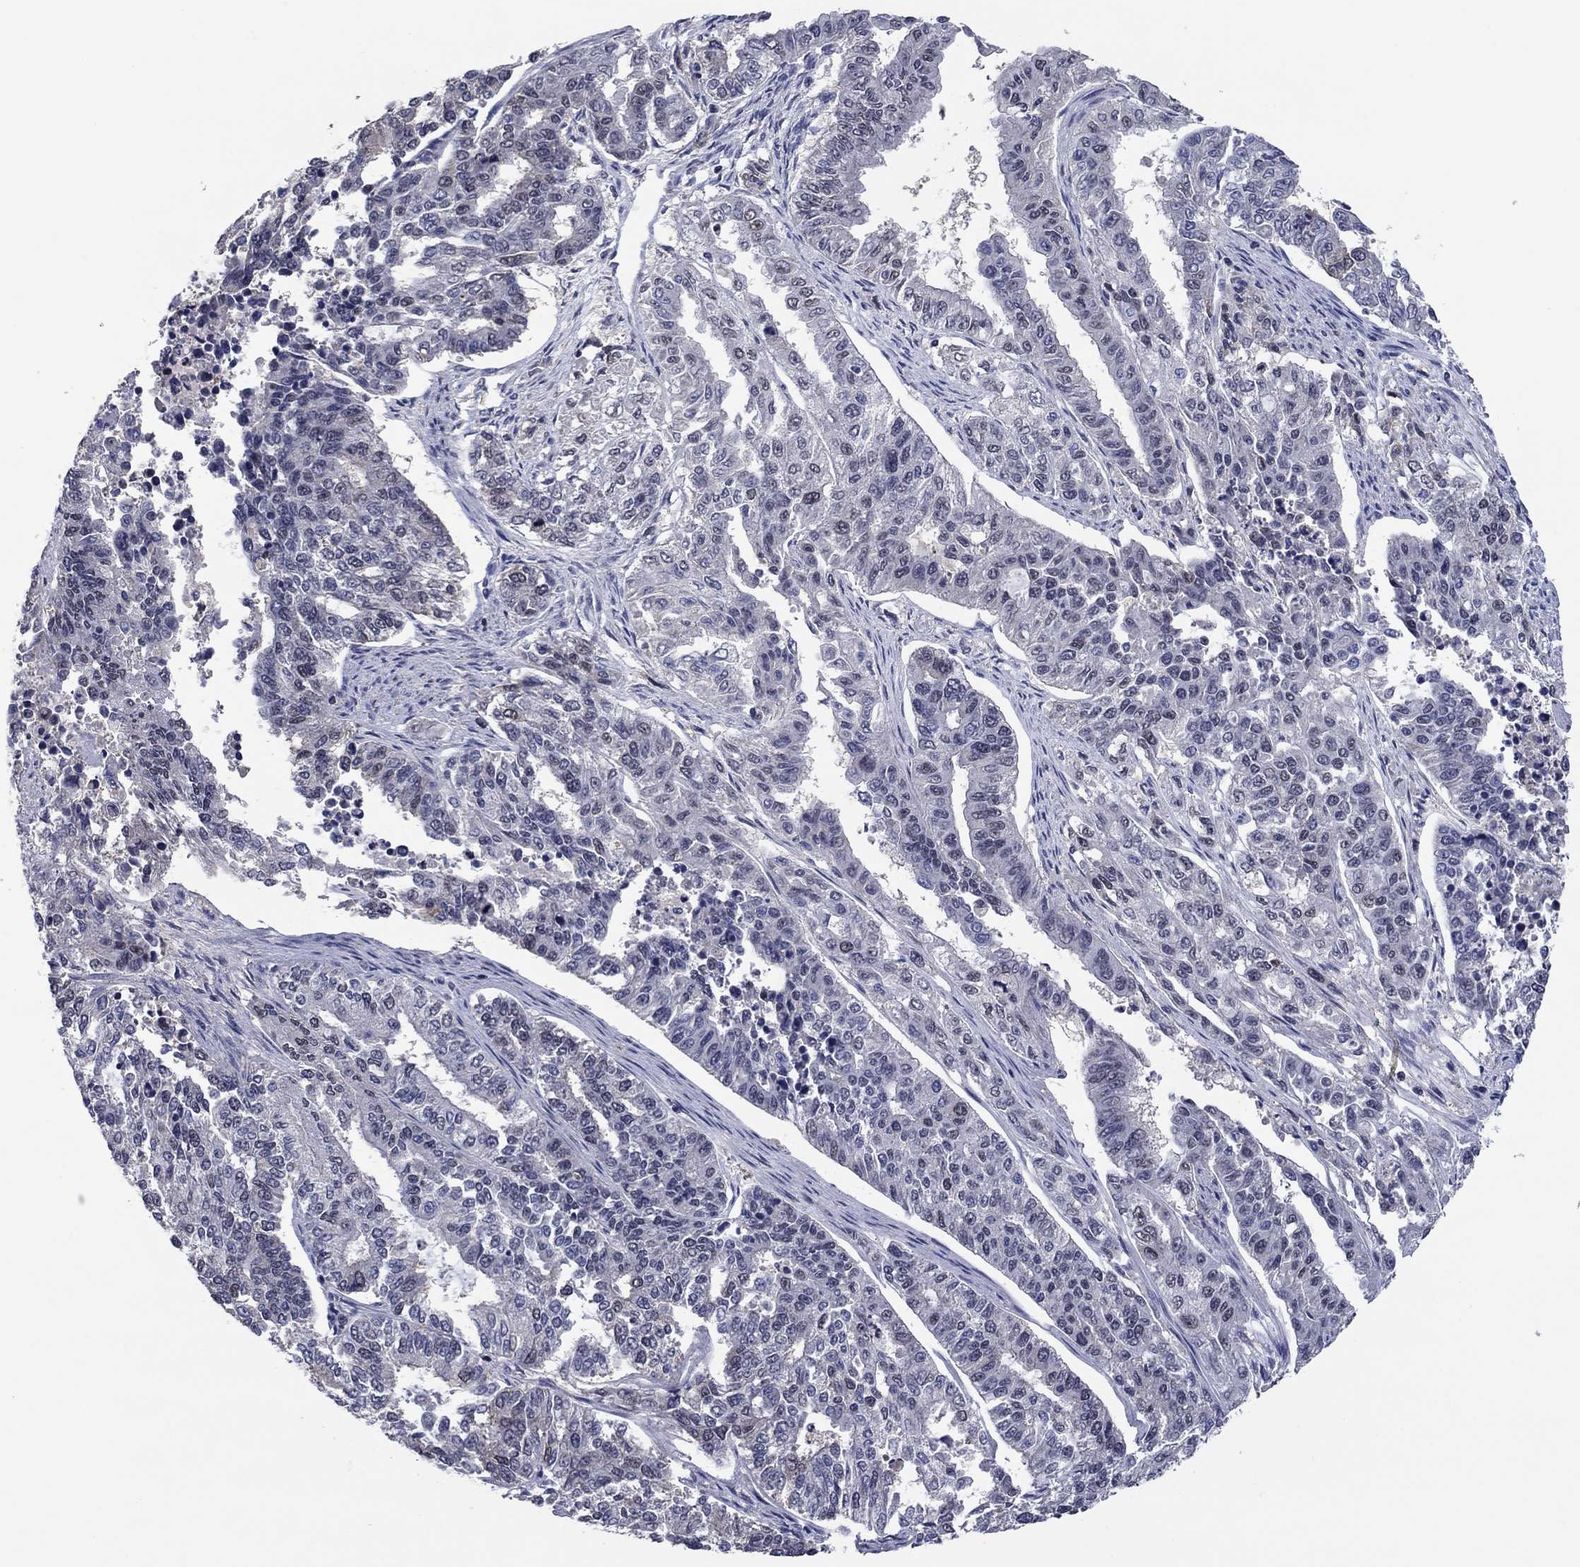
{"staining": {"intensity": "negative", "quantity": "none", "location": "none"}, "tissue": "endometrial cancer", "cell_type": "Tumor cells", "image_type": "cancer", "snomed": [{"axis": "morphology", "description": "Adenocarcinoma, NOS"}, {"axis": "topography", "description": "Uterus"}], "caption": "High magnification brightfield microscopy of endometrial cancer (adenocarcinoma) stained with DAB (3,3'-diaminobenzidine) (brown) and counterstained with hematoxylin (blue): tumor cells show no significant expression.", "gene": "TYMS", "patient": {"sex": "female", "age": 59}}